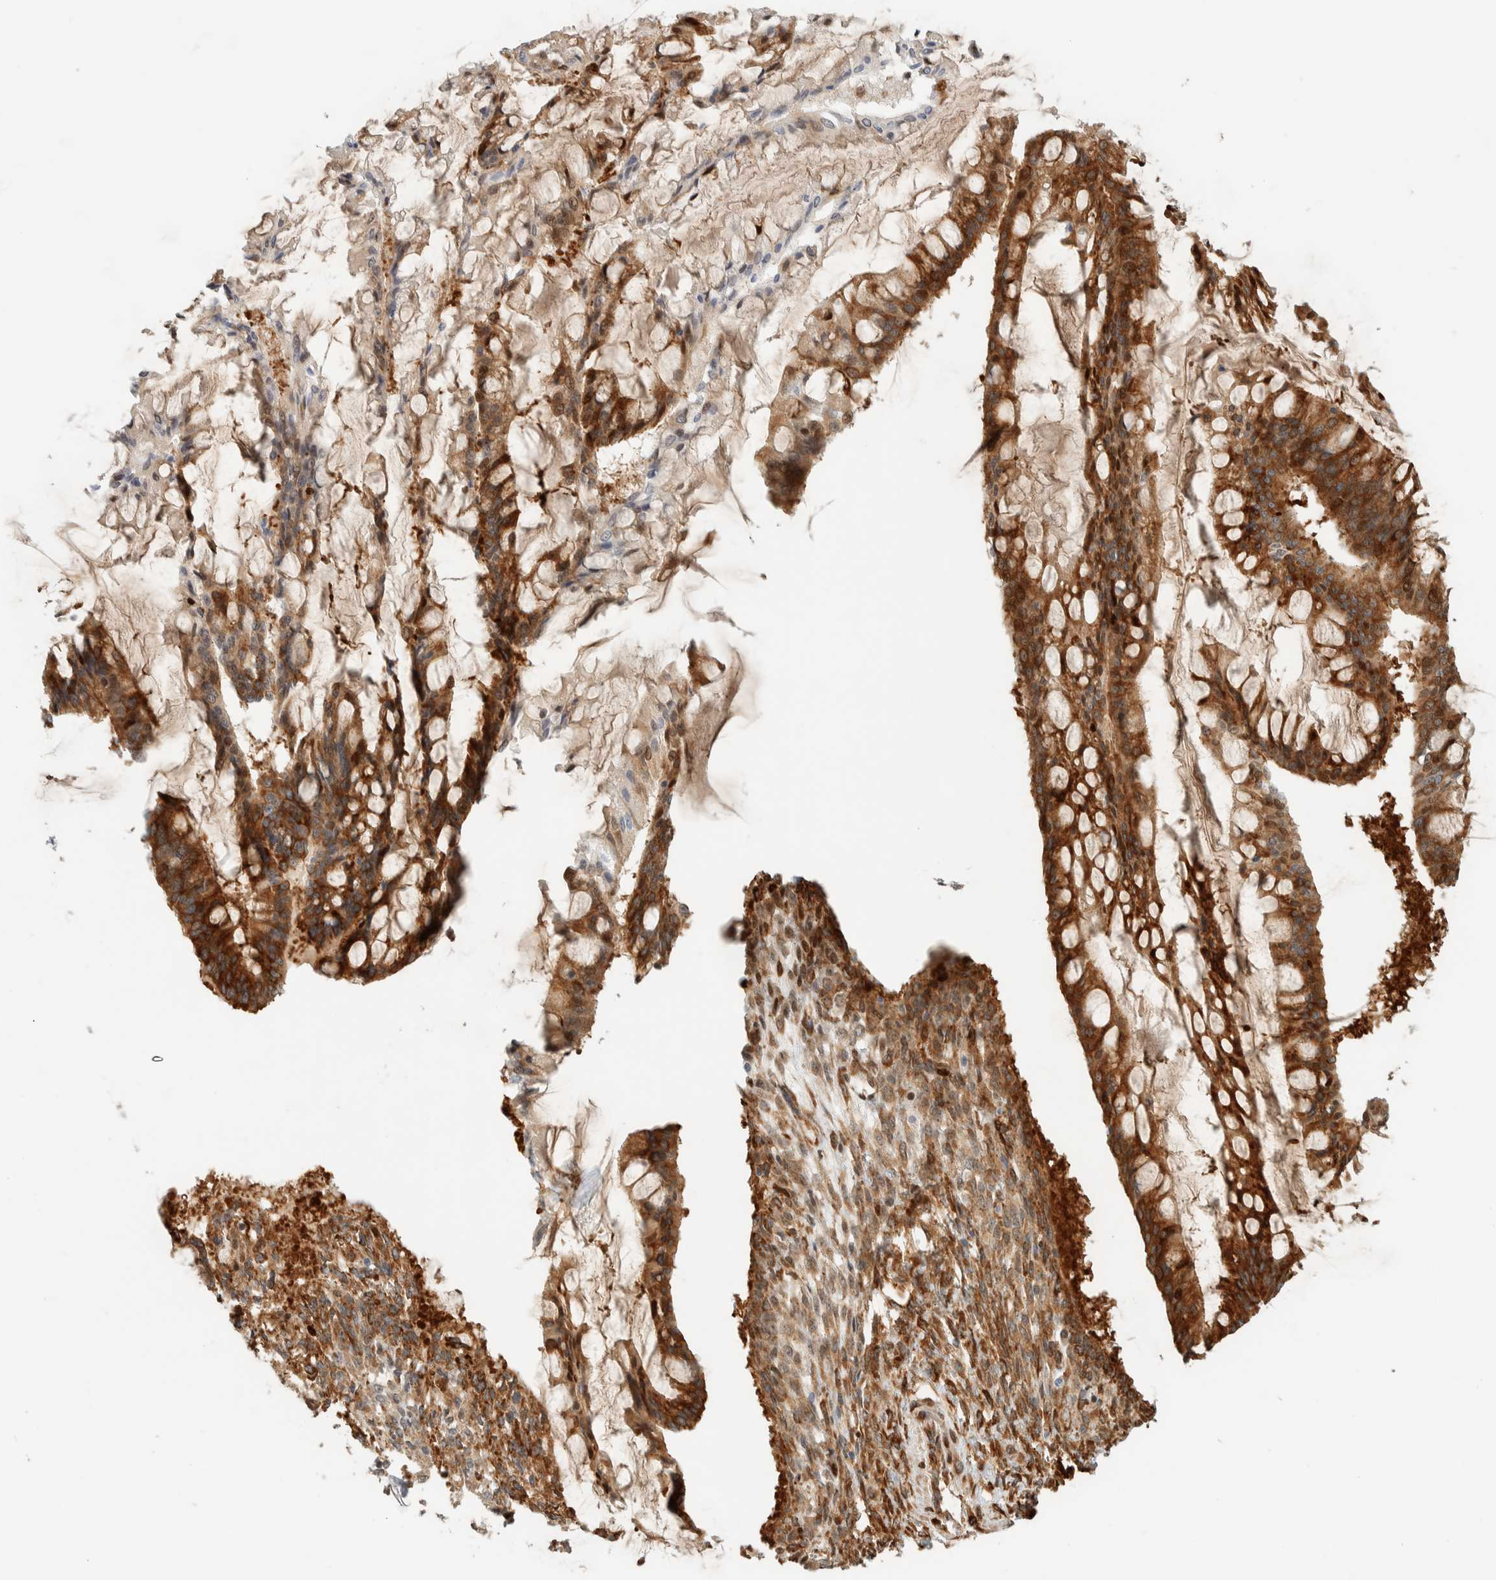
{"staining": {"intensity": "strong", "quantity": ">75%", "location": "cytoplasmic/membranous"}, "tissue": "ovarian cancer", "cell_type": "Tumor cells", "image_type": "cancer", "snomed": [{"axis": "morphology", "description": "Cystadenocarcinoma, mucinous, NOS"}, {"axis": "topography", "description": "Ovary"}], "caption": "Mucinous cystadenocarcinoma (ovarian) stained with DAB IHC demonstrates high levels of strong cytoplasmic/membranous positivity in about >75% of tumor cells. The protein is stained brown, and the nuclei are stained in blue (DAB (3,3'-diaminobenzidine) IHC with brightfield microscopy, high magnification).", "gene": "LLGL2", "patient": {"sex": "female", "age": 73}}